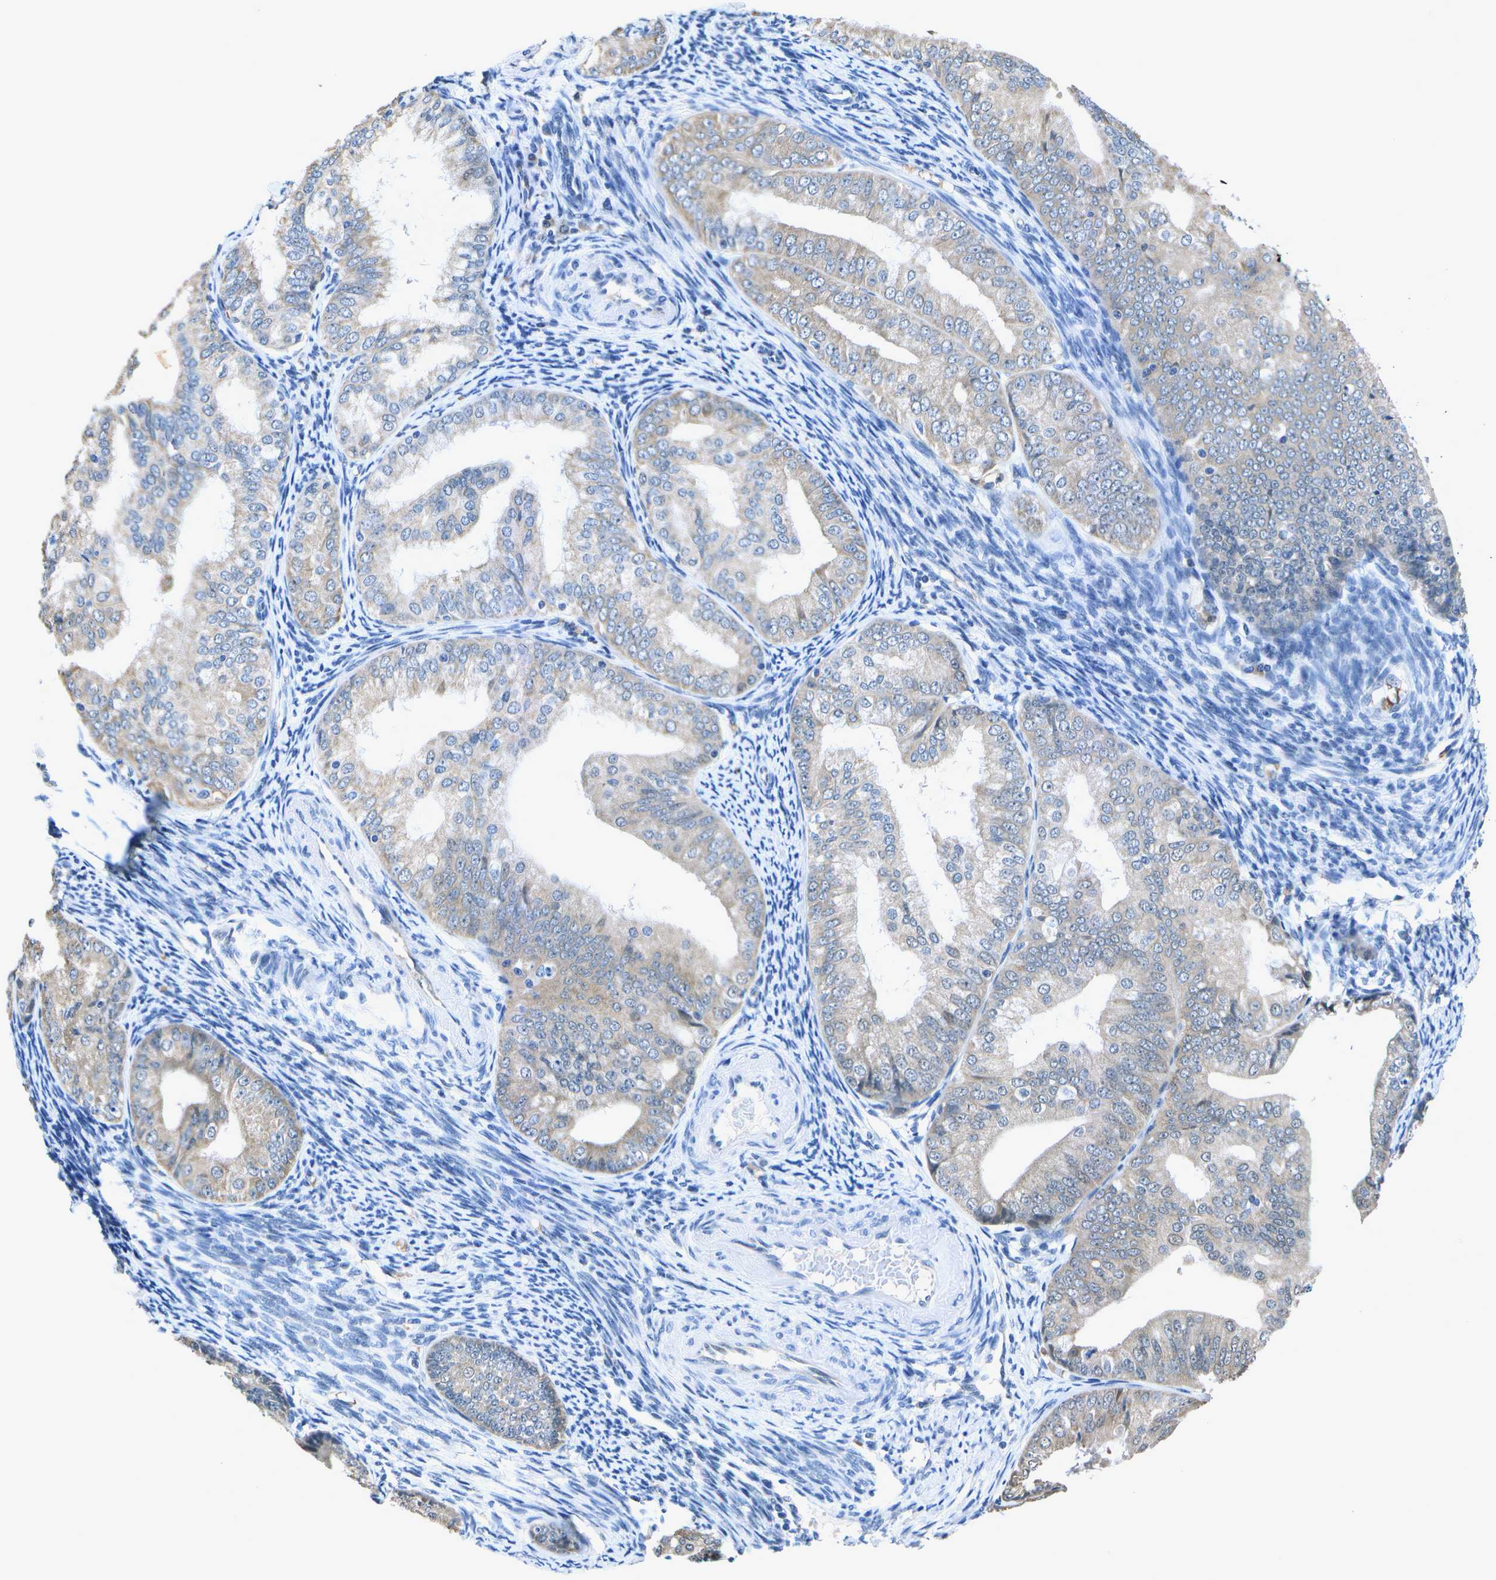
{"staining": {"intensity": "weak", "quantity": "<25%", "location": "cytoplasmic/membranous"}, "tissue": "endometrial cancer", "cell_type": "Tumor cells", "image_type": "cancer", "snomed": [{"axis": "morphology", "description": "Adenocarcinoma, NOS"}, {"axis": "topography", "description": "Endometrium"}], "caption": "Endometrial adenocarcinoma was stained to show a protein in brown. There is no significant staining in tumor cells. Brightfield microscopy of immunohistochemistry stained with DAB (brown) and hematoxylin (blue), captured at high magnification.", "gene": "DSE", "patient": {"sex": "female", "age": 63}}